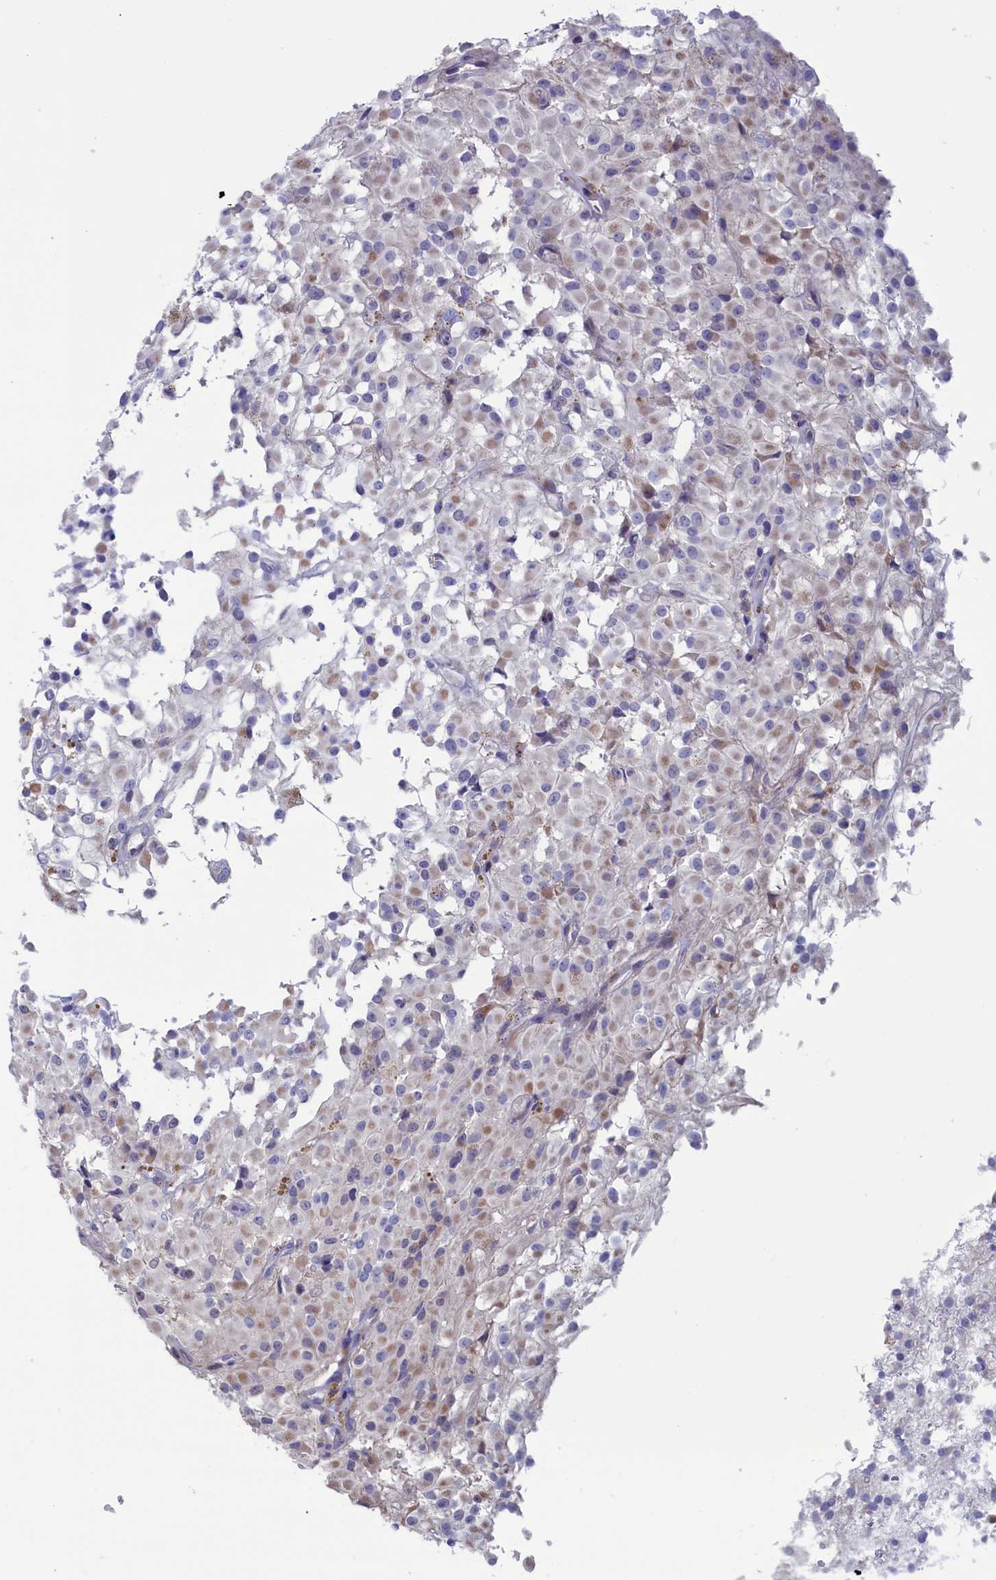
{"staining": {"intensity": "weak", "quantity": "25%-75%", "location": "cytoplasmic/membranous"}, "tissue": "glioma", "cell_type": "Tumor cells", "image_type": "cancer", "snomed": [{"axis": "morphology", "description": "Glioma, malignant, High grade"}, {"axis": "topography", "description": "Brain"}], "caption": "A micrograph of human glioma stained for a protein displays weak cytoplasmic/membranous brown staining in tumor cells.", "gene": "NIBAN3", "patient": {"sex": "female", "age": 59}}